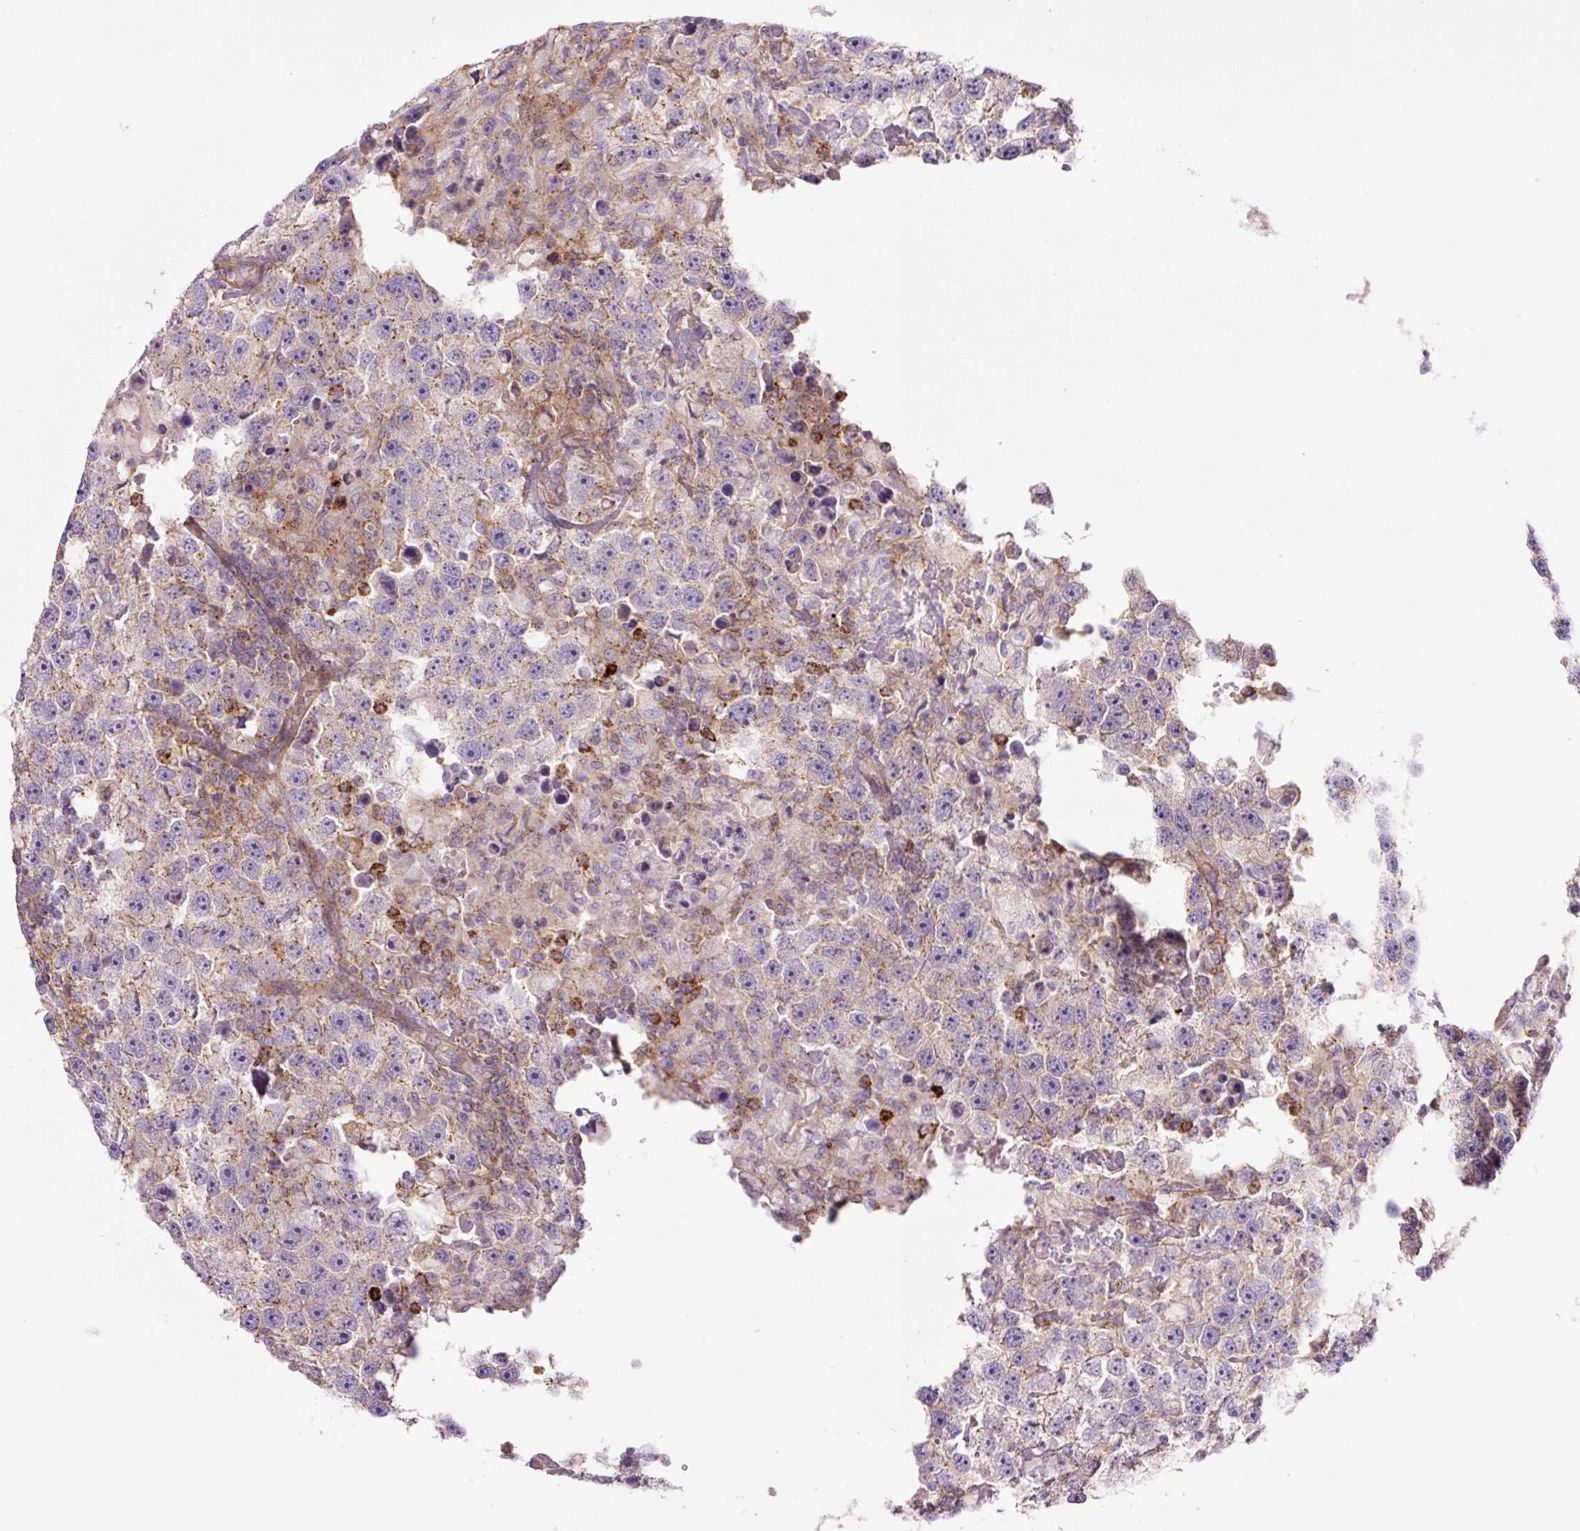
{"staining": {"intensity": "weak", "quantity": "25%-75%", "location": "cytoplasmic/membranous"}, "tissue": "testis cancer", "cell_type": "Tumor cells", "image_type": "cancer", "snomed": [{"axis": "morphology", "description": "Carcinoma, Embryonal, NOS"}, {"axis": "topography", "description": "Testis"}], "caption": "This micrograph demonstrates immunohistochemistry (IHC) staining of embryonal carcinoma (testis), with low weak cytoplasmic/membranous expression in about 25%-75% of tumor cells.", "gene": "SH2D6", "patient": {"sex": "male", "age": 83}}